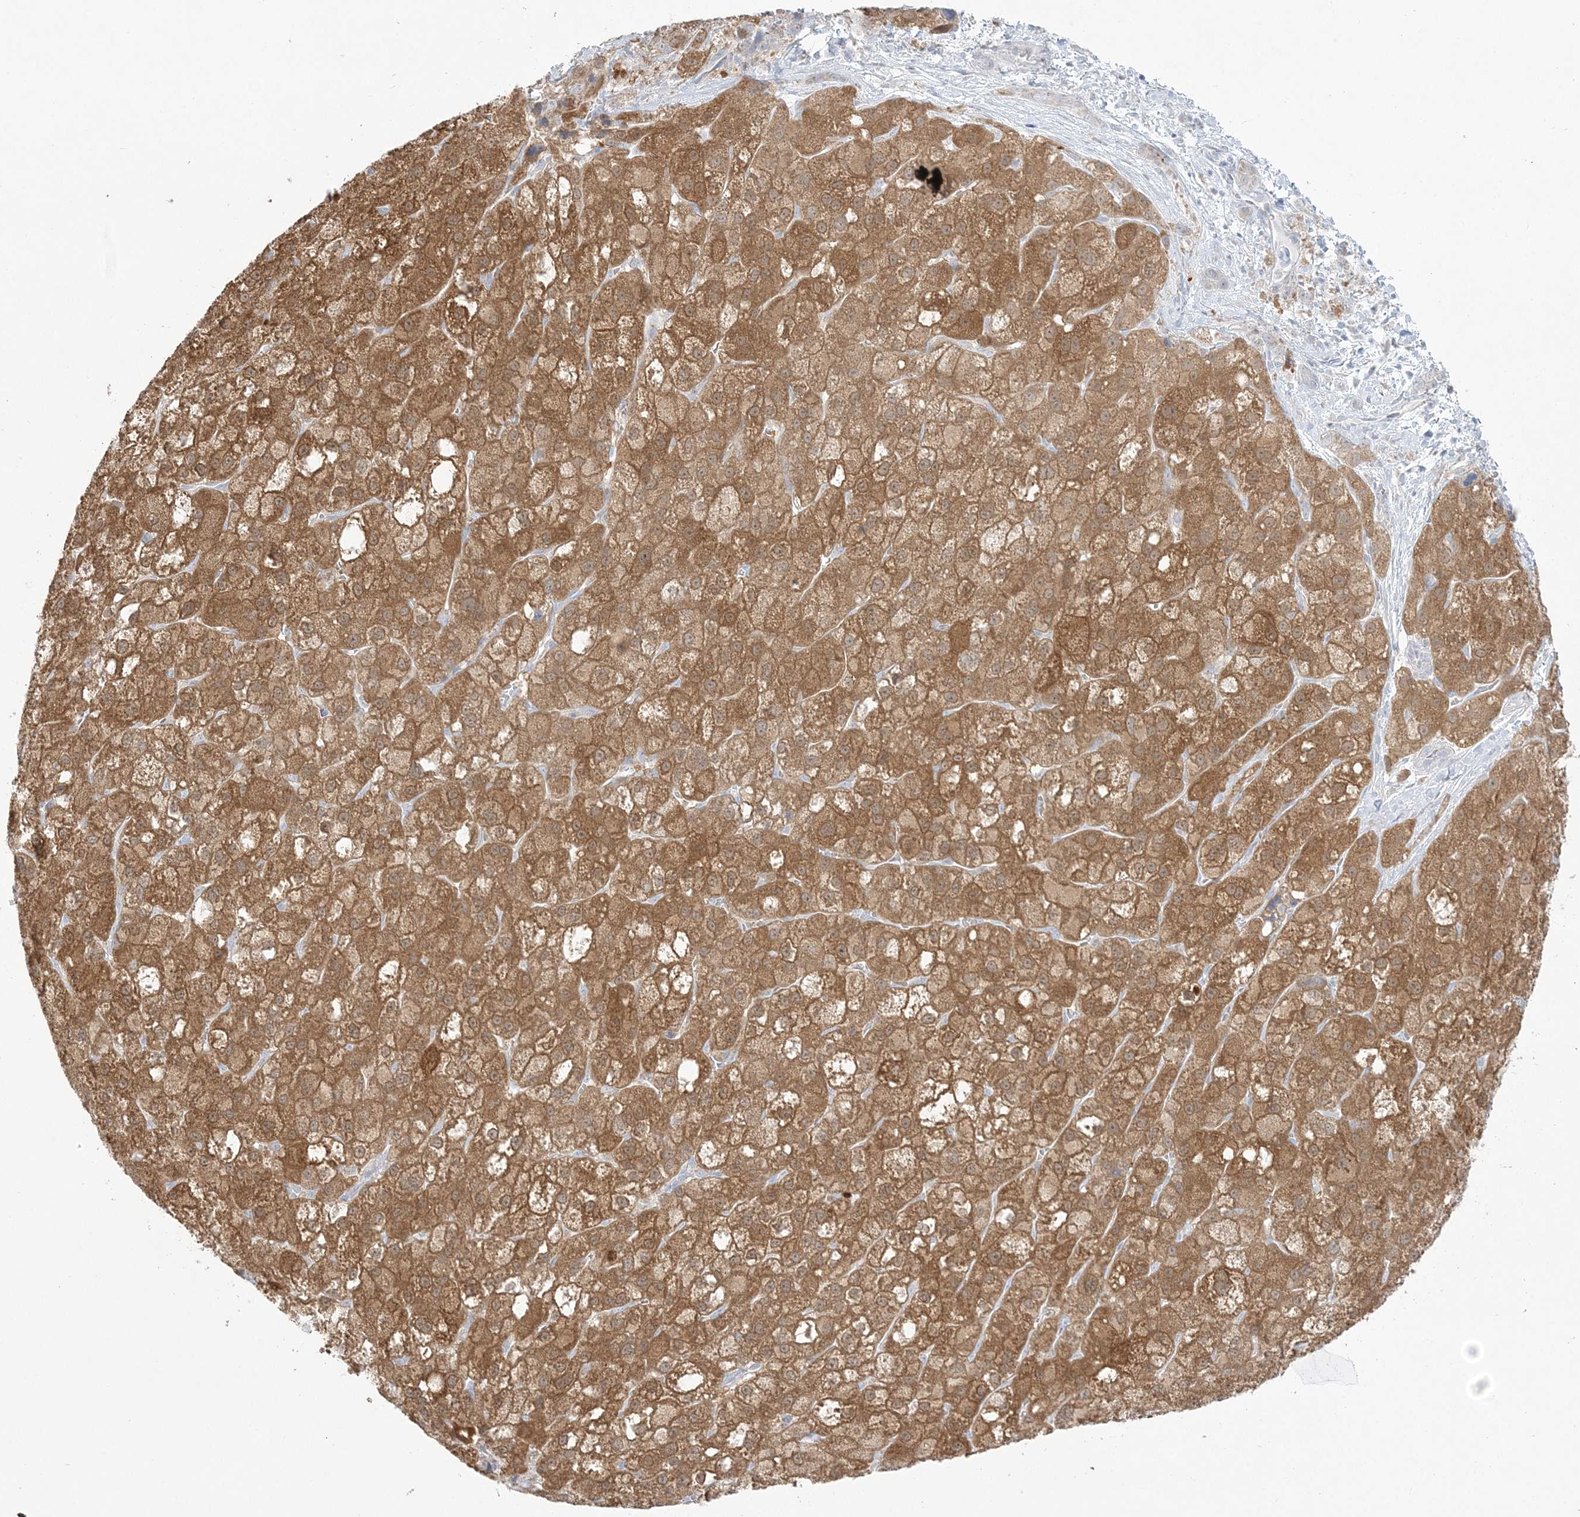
{"staining": {"intensity": "moderate", "quantity": ">75%", "location": "cytoplasmic/membranous"}, "tissue": "liver cancer", "cell_type": "Tumor cells", "image_type": "cancer", "snomed": [{"axis": "morphology", "description": "Carcinoma, Hepatocellular, NOS"}, {"axis": "topography", "description": "Liver"}], "caption": "Immunohistochemistry (IHC) of human liver hepatocellular carcinoma shows medium levels of moderate cytoplasmic/membranous staining in approximately >75% of tumor cells.", "gene": "PCBD1", "patient": {"sex": "male", "age": 57}}